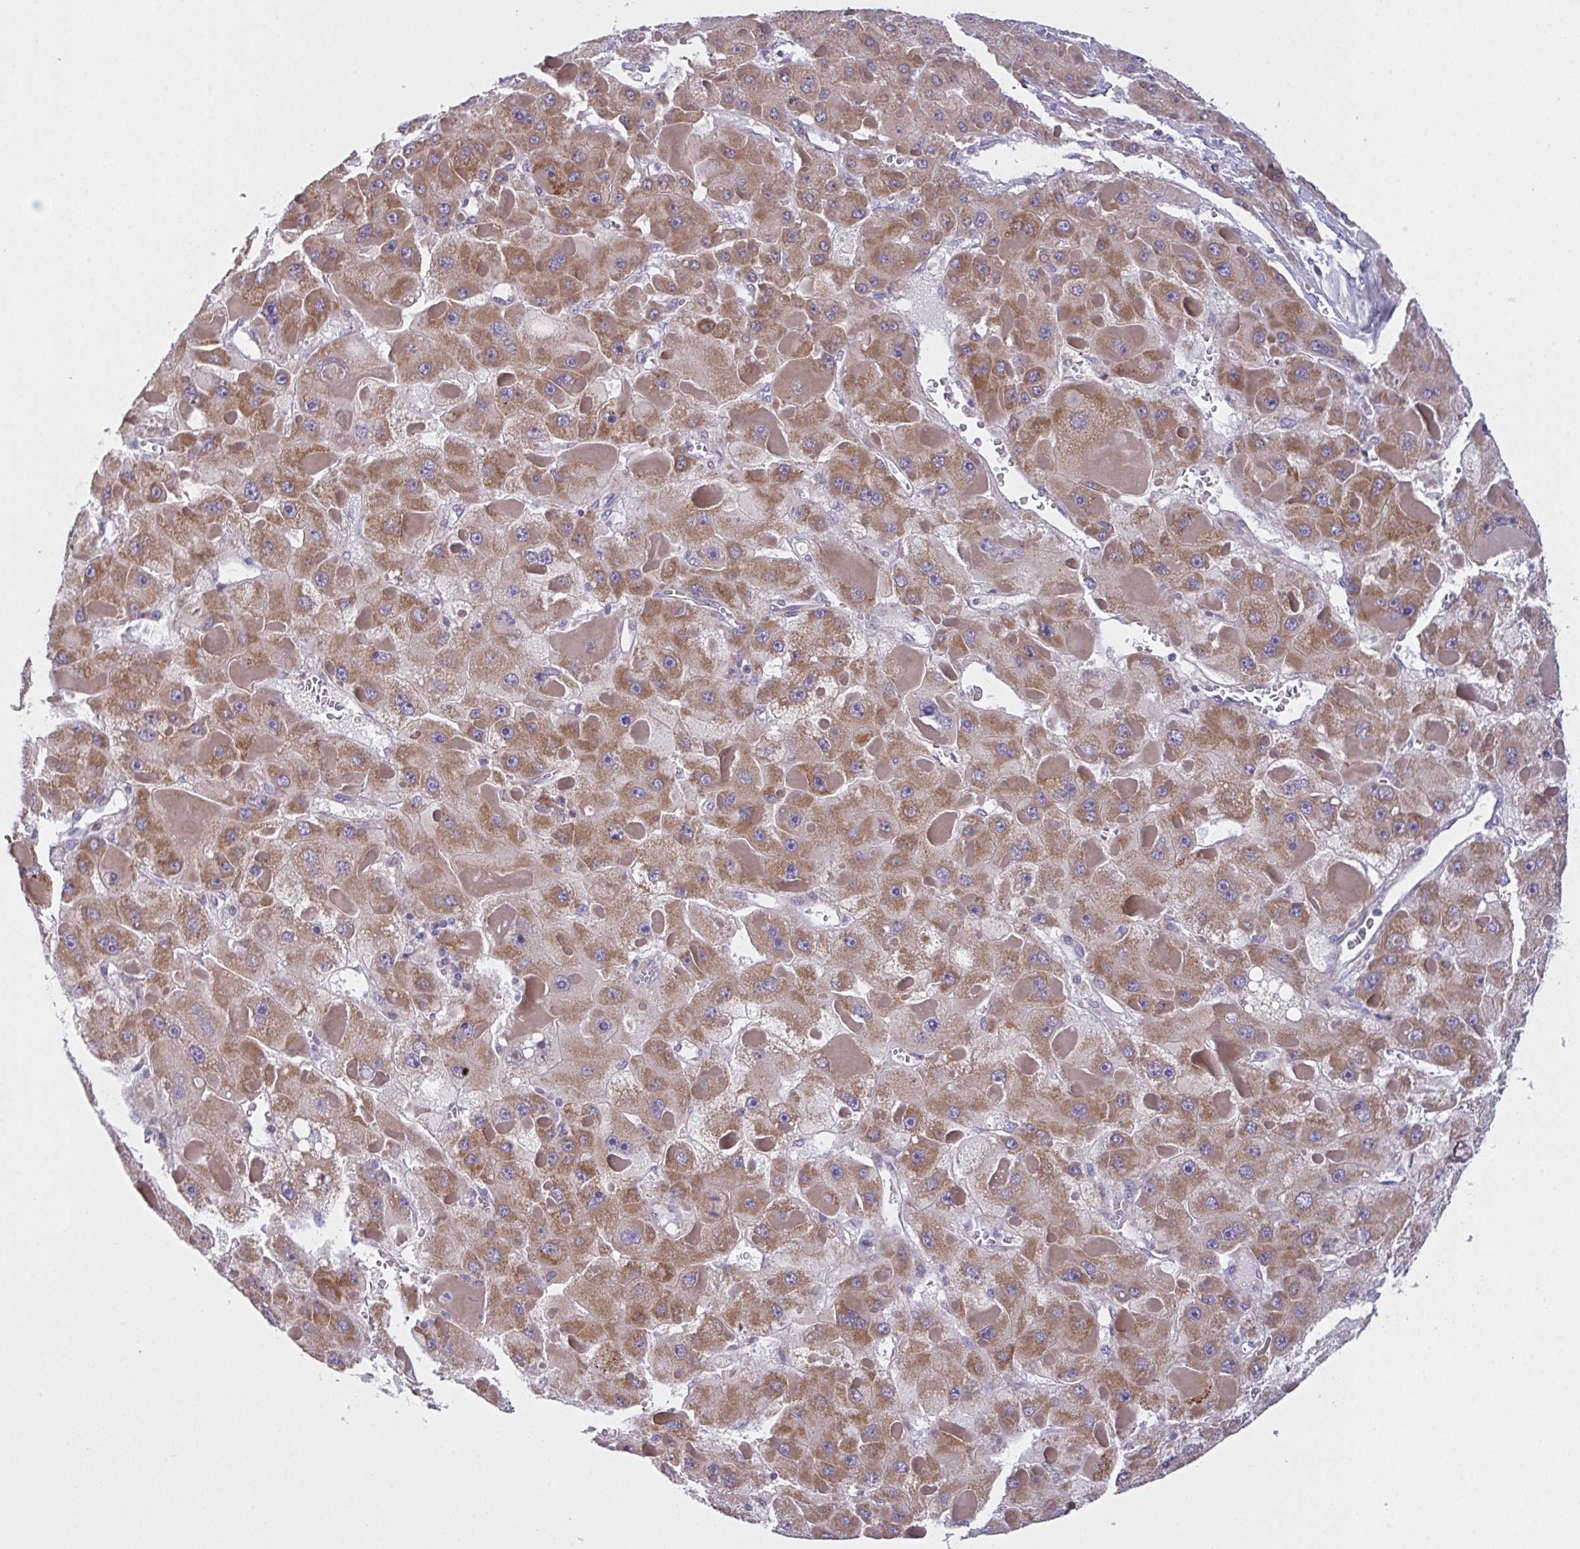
{"staining": {"intensity": "moderate", "quantity": ">75%", "location": "cytoplasmic/membranous"}, "tissue": "liver cancer", "cell_type": "Tumor cells", "image_type": "cancer", "snomed": [{"axis": "morphology", "description": "Carcinoma, Hepatocellular, NOS"}, {"axis": "topography", "description": "Liver"}], "caption": "Hepatocellular carcinoma (liver) stained with a brown dye demonstrates moderate cytoplasmic/membranous positive staining in about >75% of tumor cells.", "gene": "MRPS2", "patient": {"sex": "female", "age": 73}}